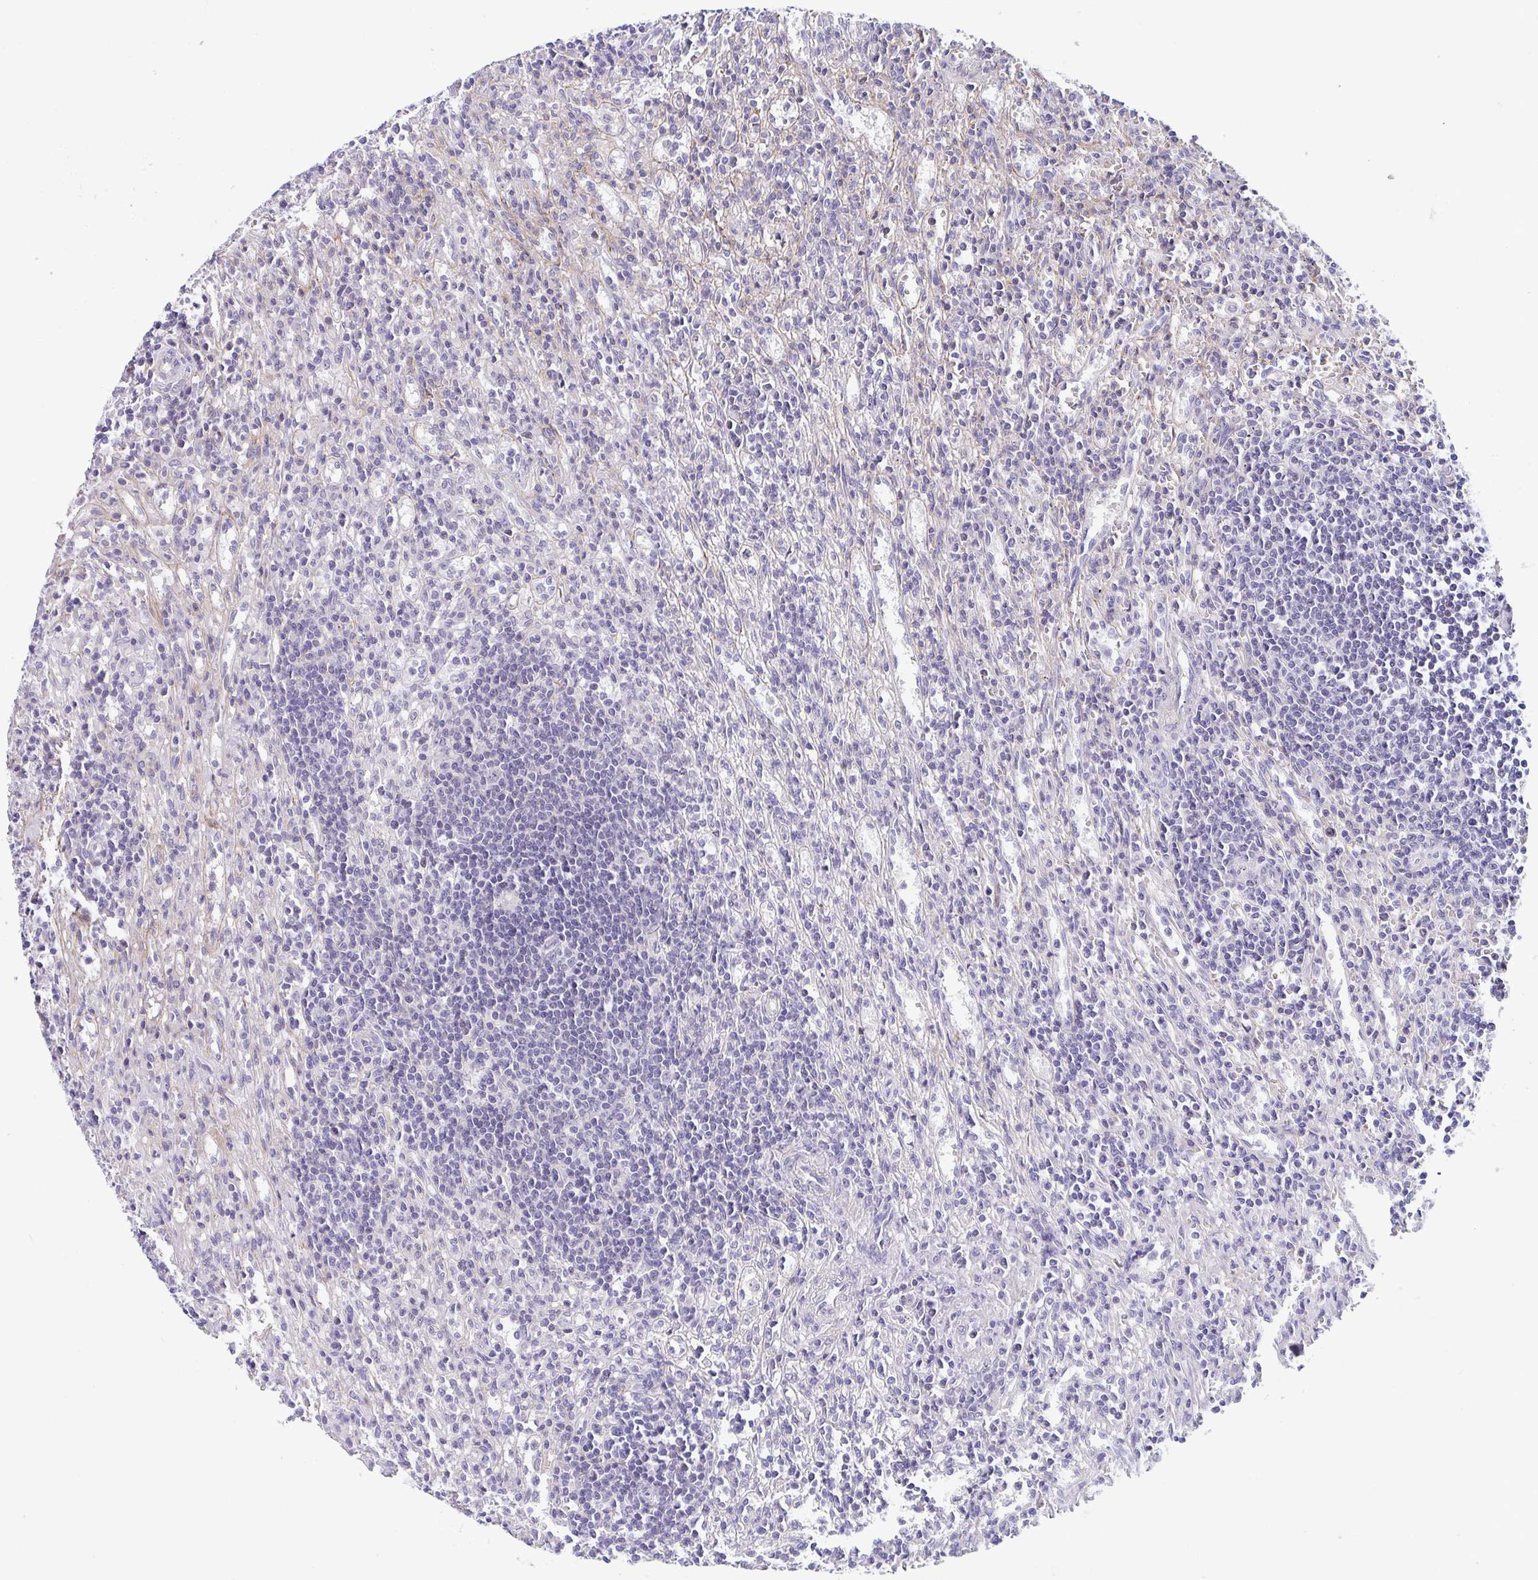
{"staining": {"intensity": "negative", "quantity": "none", "location": "none"}, "tissue": "lymphoma", "cell_type": "Tumor cells", "image_type": "cancer", "snomed": [{"axis": "morphology", "description": "Malignant lymphoma, non-Hodgkin's type, Low grade"}, {"axis": "topography", "description": "Spleen"}], "caption": "This is an immunohistochemistry image of human low-grade malignant lymphoma, non-Hodgkin's type. There is no staining in tumor cells.", "gene": "WDR72", "patient": {"sex": "male", "age": 76}}